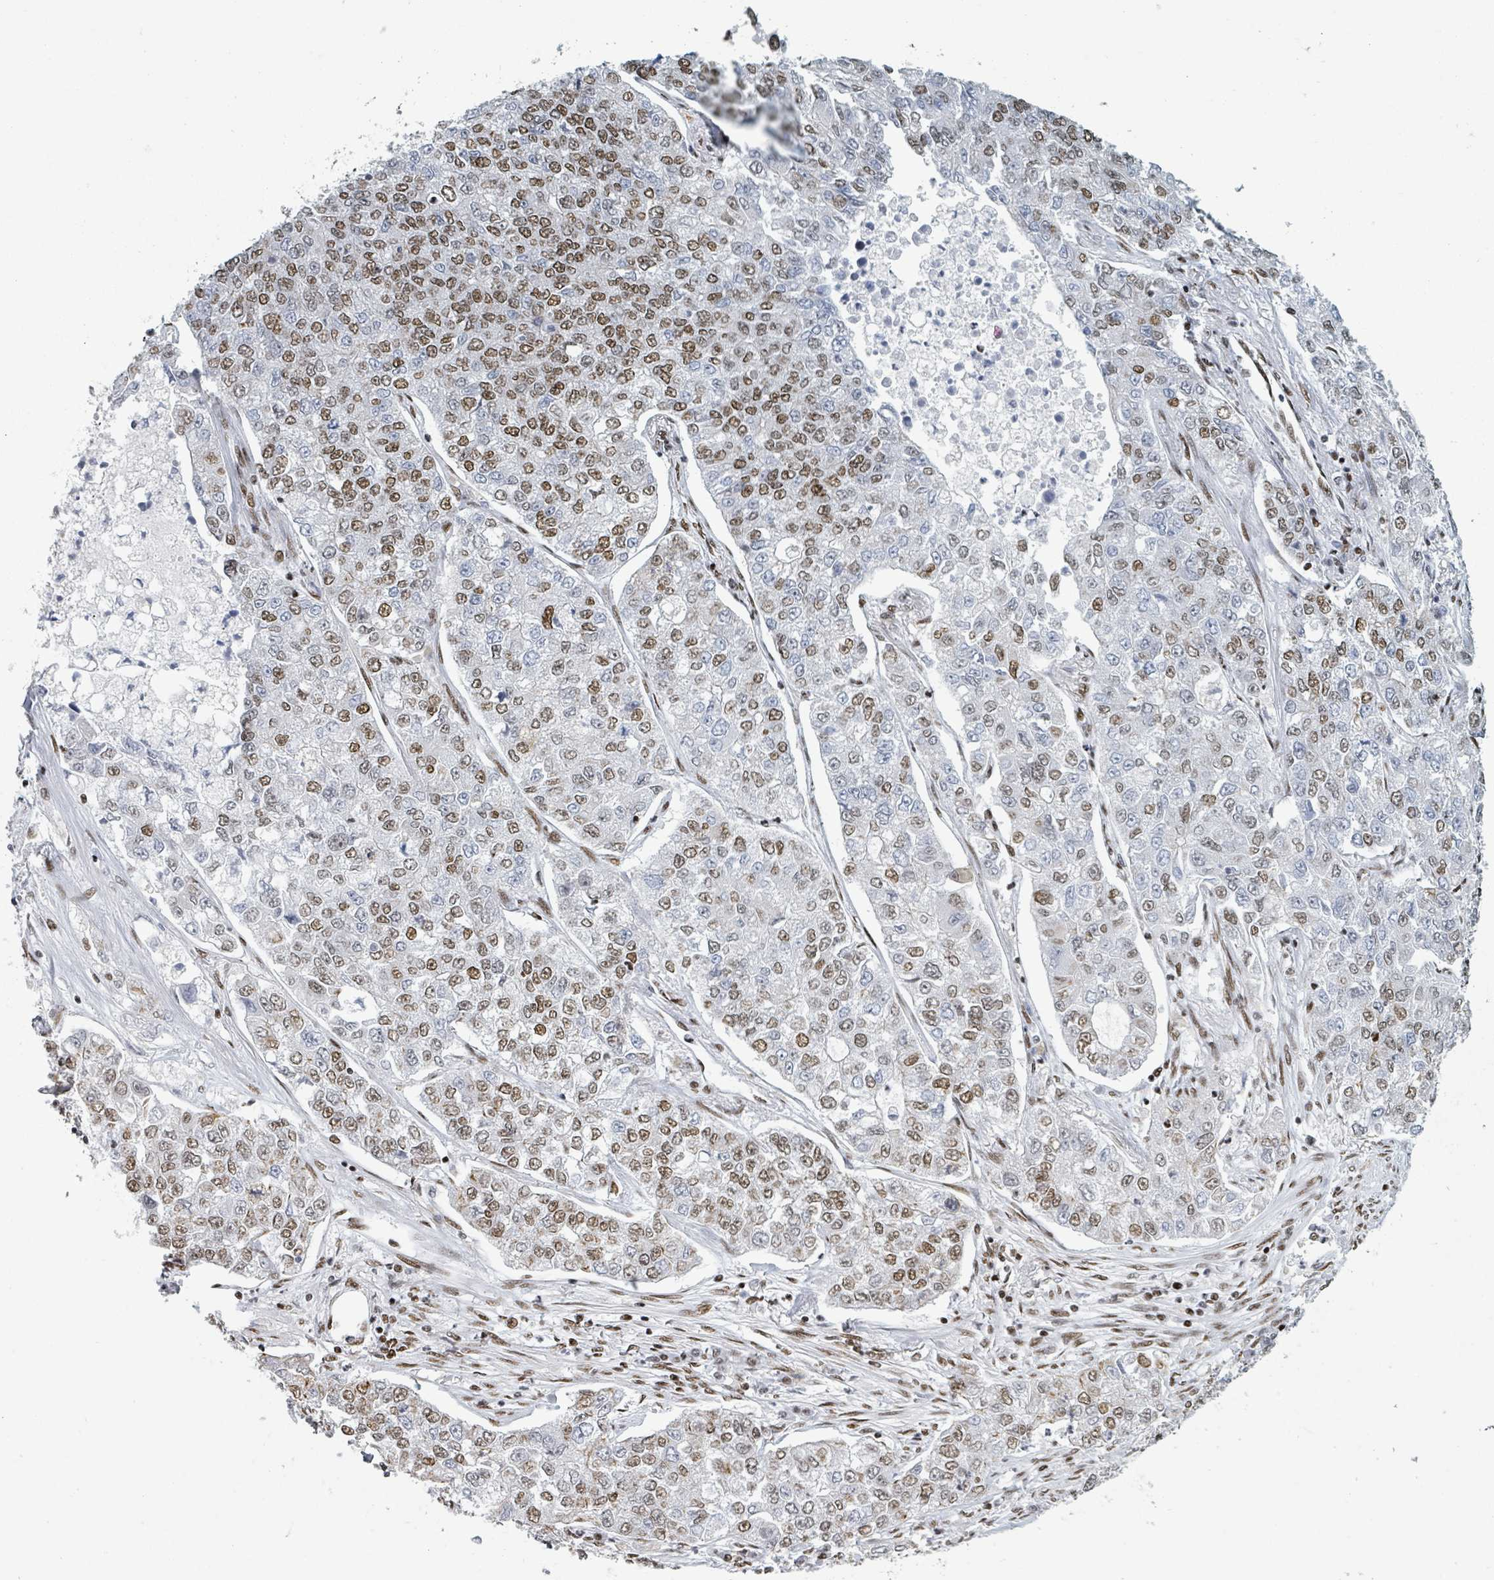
{"staining": {"intensity": "moderate", "quantity": ">75%", "location": "nuclear"}, "tissue": "lung cancer", "cell_type": "Tumor cells", "image_type": "cancer", "snomed": [{"axis": "morphology", "description": "Adenocarcinoma, NOS"}, {"axis": "topography", "description": "Lung"}], "caption": "Protein staining demonstrates moderate nuclear positivity in about >75% of tumor cells in lung cancer. The staining was performed using DAB (3,3'-diaminobenzidine) to visualize the protein expression in brown, while the nuclei were stained in blue with hematoxylin (Magnification: 20x).", "gene": "DHX16", "patient": {"sex": "male", "age": 49}}